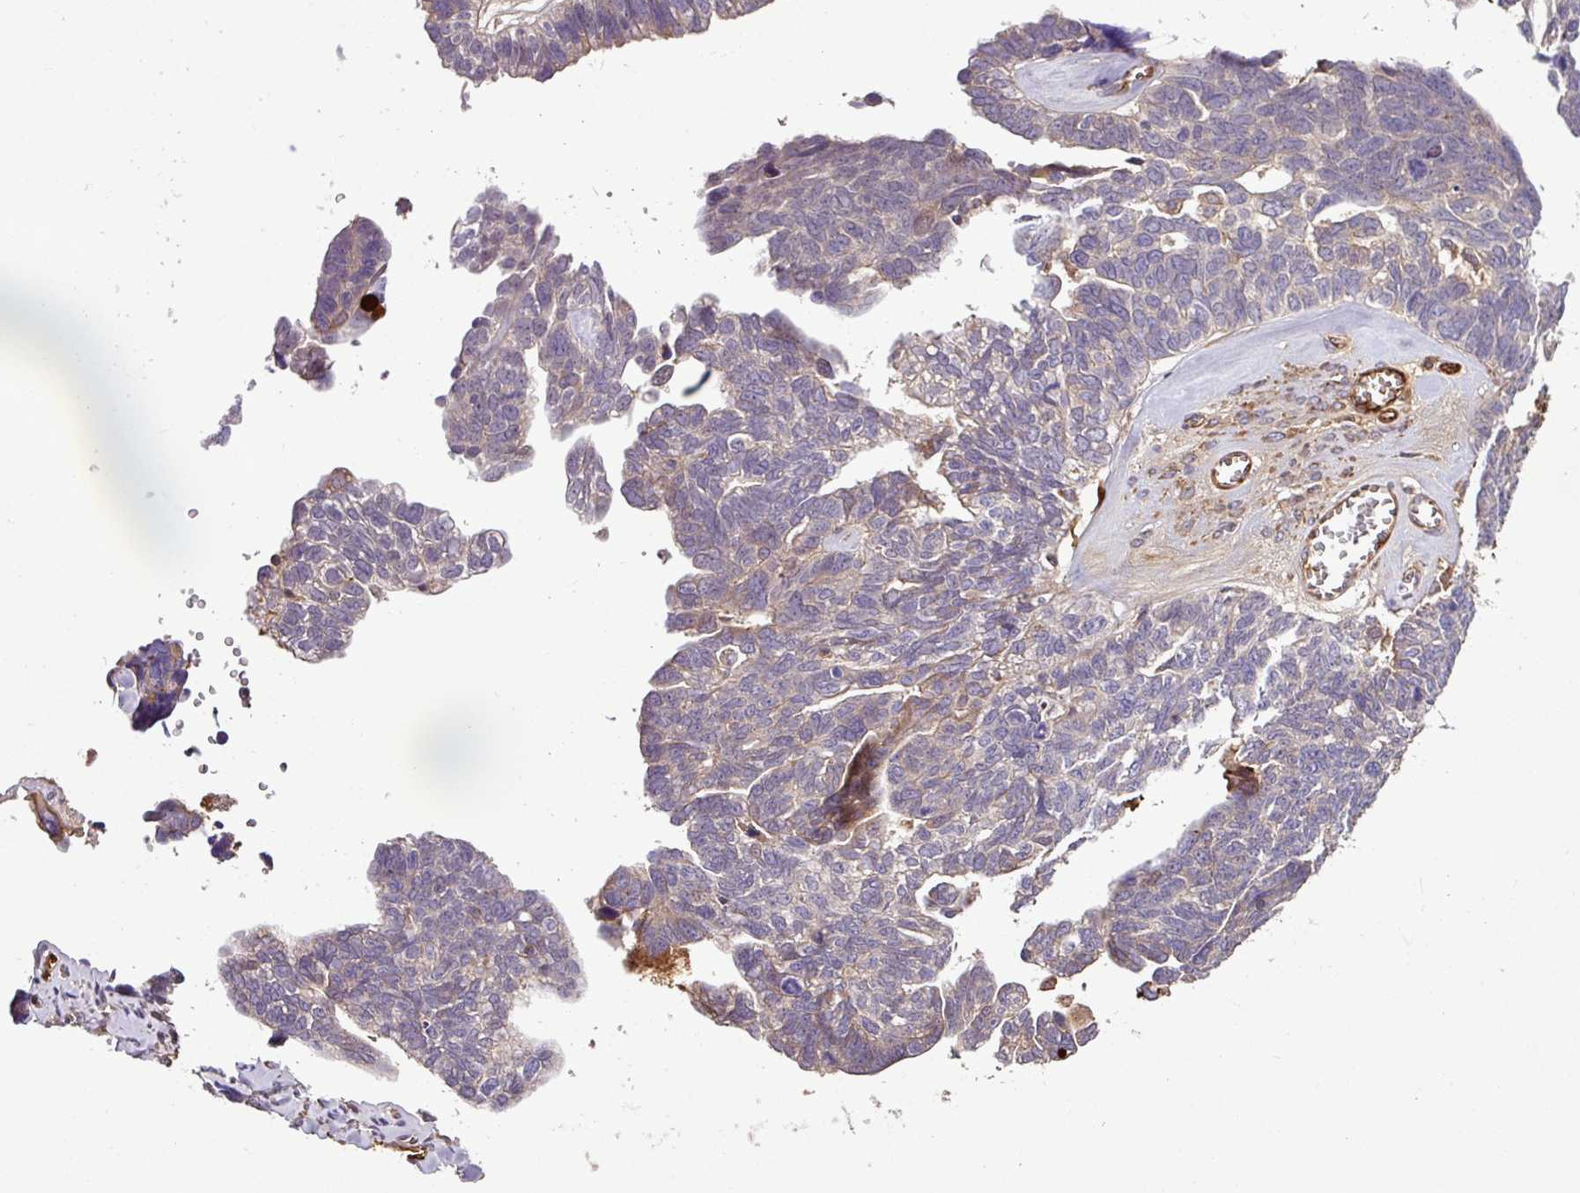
{"staining": {"intensity": "weak", "quantity": "<25%", "location": "cytoplasmic/membranous"}, "tissue": "ovarian cancer", "cell_type": "Tumor cells", "image_type": "cancer", "snomed": [{"axis": "morphology", "description": "Cystadenocarcinoma, serous, NOS"}, {"axis": "topography", "description": "Ovary"}], "caption": "High power microscopy histopathology image of an IHC photomicrograph of ovarian cancer (serous cystadenocarcinoma), revealing no significant positivity in tumor cells. (DAB immunohistochemistry (IHC) with hematoxylin counter stain).", "gene": "ZNF266", "patient": {"sex": "female", "age": 79}}